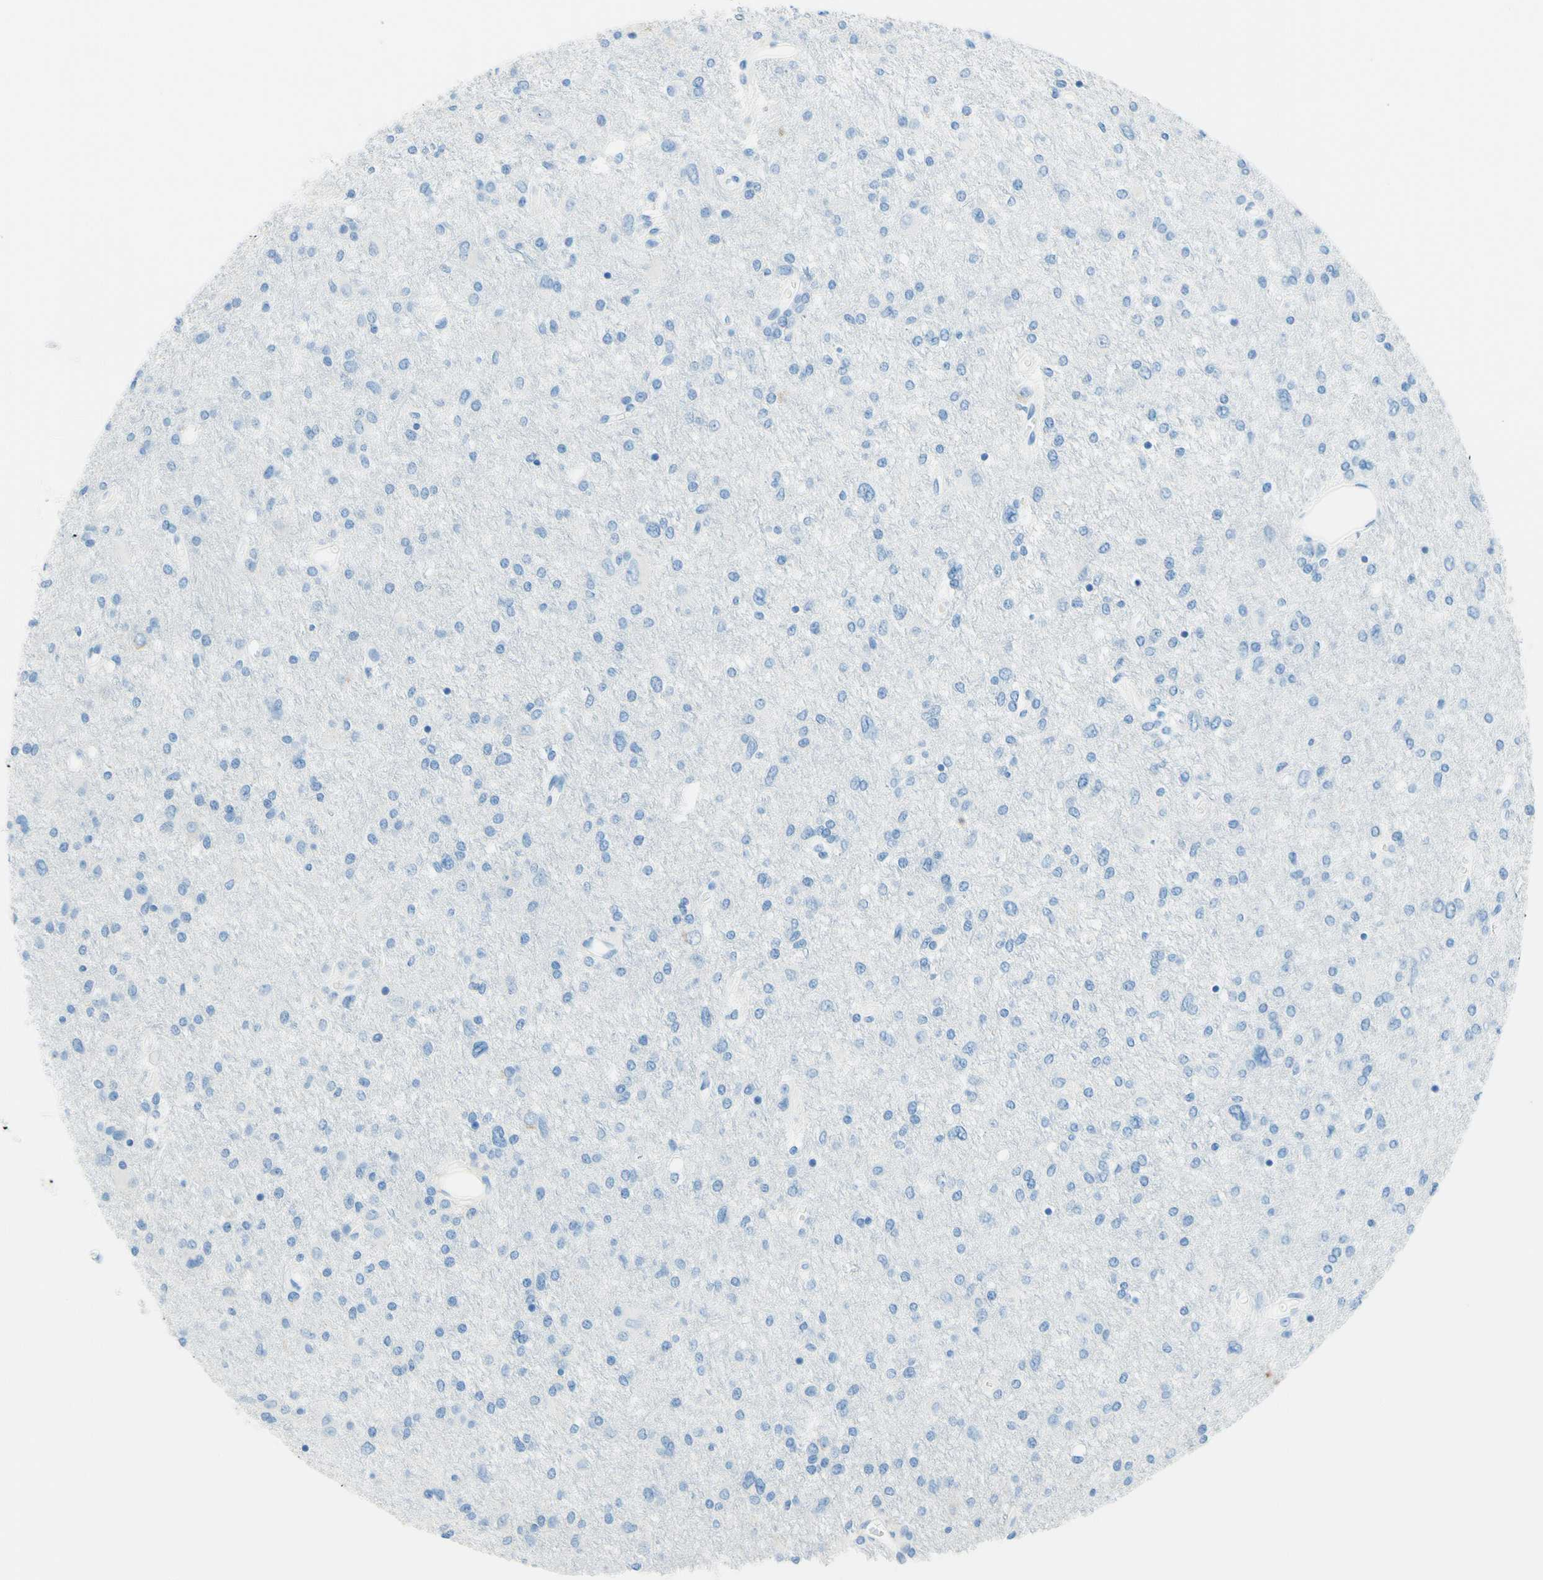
{"staining": {"intensity": "negative", "quantity": "none", "location": "none"}, "tissue": "glioma", "cell_type": "Tumor cells", "image_type": "cancer", "snomed": [{"axis": "morphology", "description": "Glioma, malignant, High grade"}, {"axis": "topography", "description": "Brain"}], "caption": "A photomicrograph of malignant glioma (high-grade) stained for a protein displays no brown staining in tumor cells.", "gene": "MFAP5", "patient": {"sex": "female", "age": 59}}